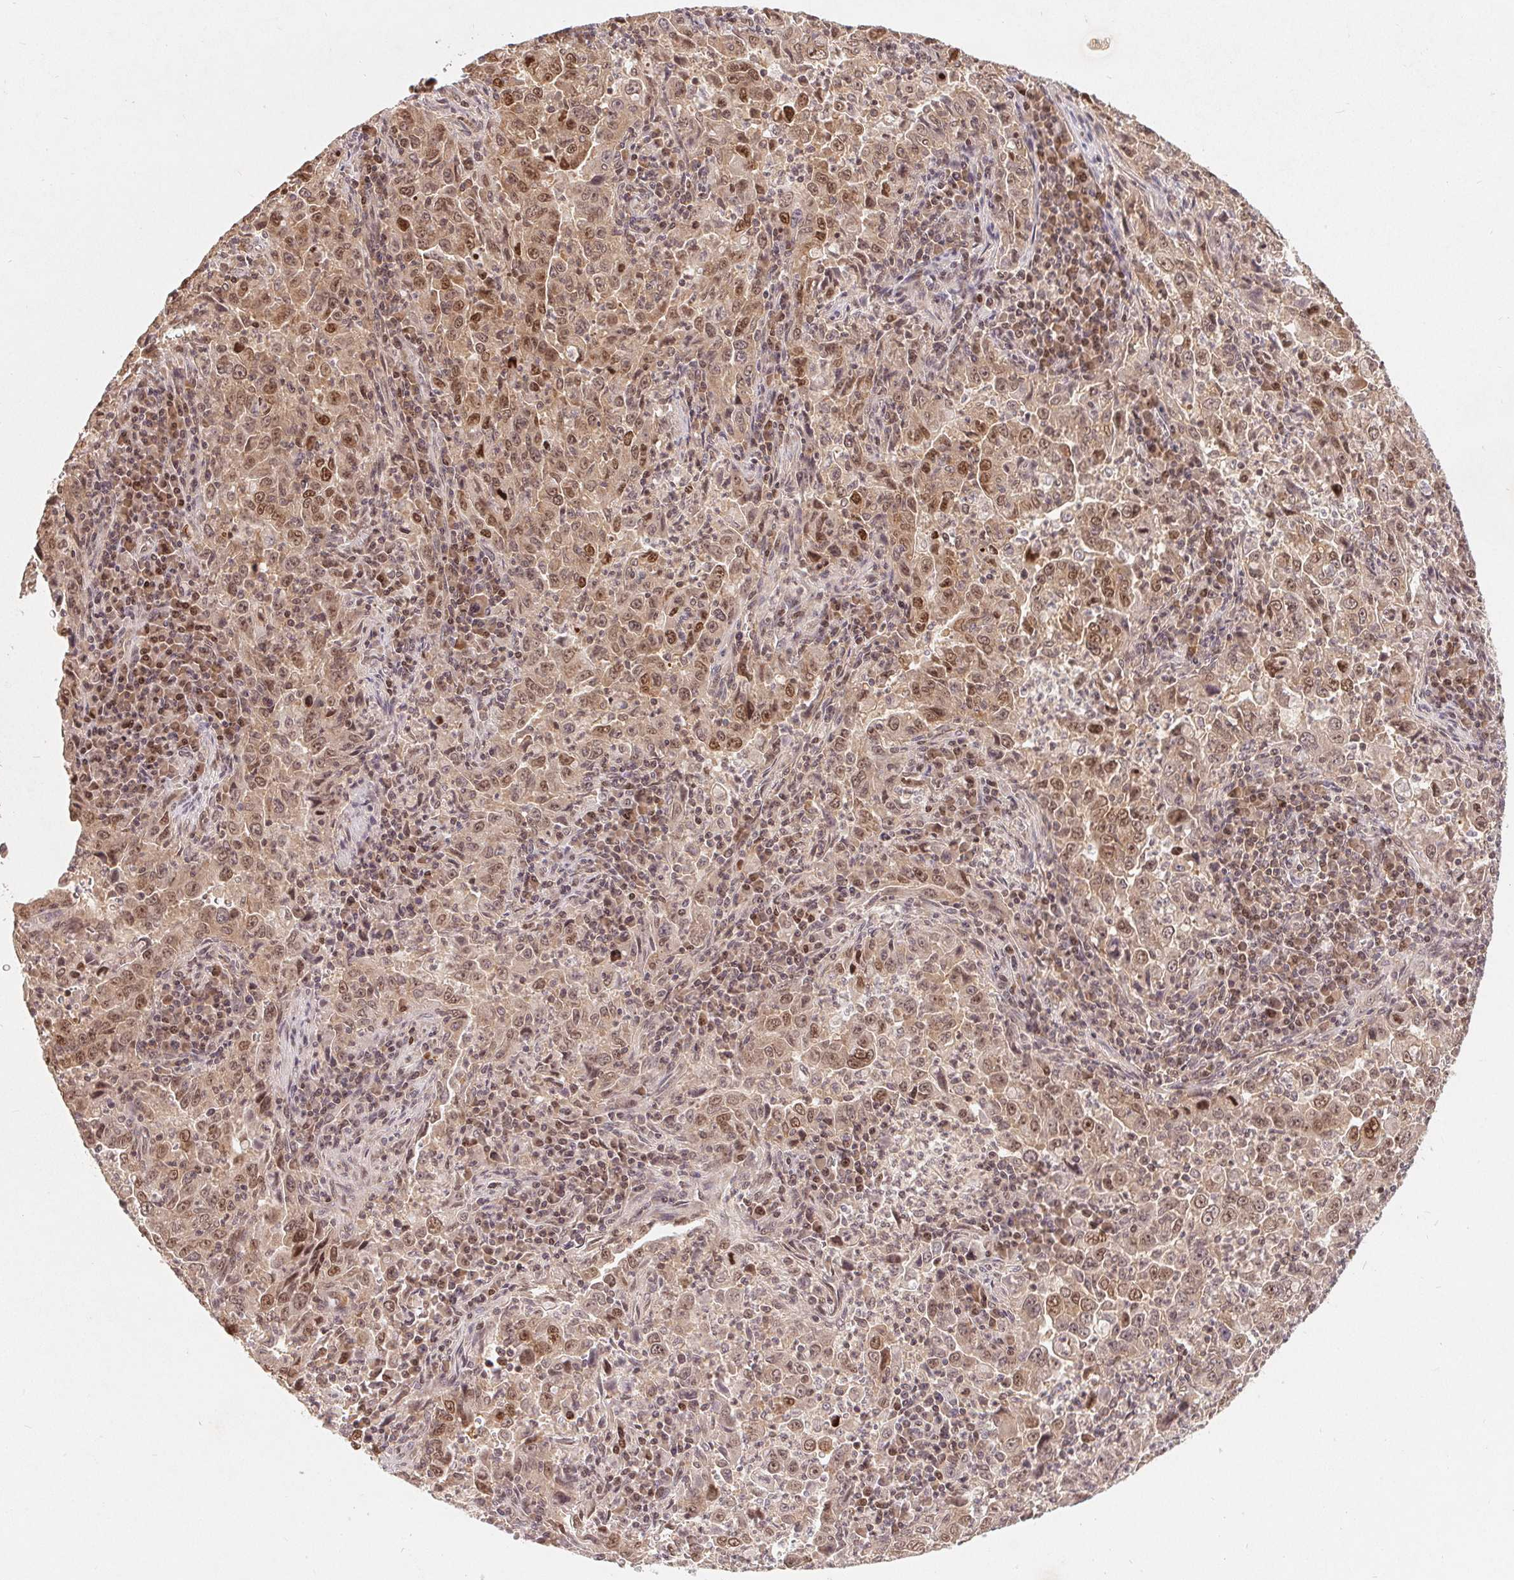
{"staining": {"intensity": "moderate", "quantity": ">75%", "location": "nuclear"}, "tissue": "lung cancer", "cell_type": "Tumor cells", "image_type": "cancer", "snomed": [{"axis": "morphology", "description": "Adenocarcinoma, NOS"}, {"axis": "topography", "description": "Lung"}], "caption": "Immunohistochemical staining of human lung adenocarcinoma displays moderate nuclear protein expression in about >75% of tumor cells.", "gene": "HMGN3", "patient": {"sex": "male", "age": 67}}